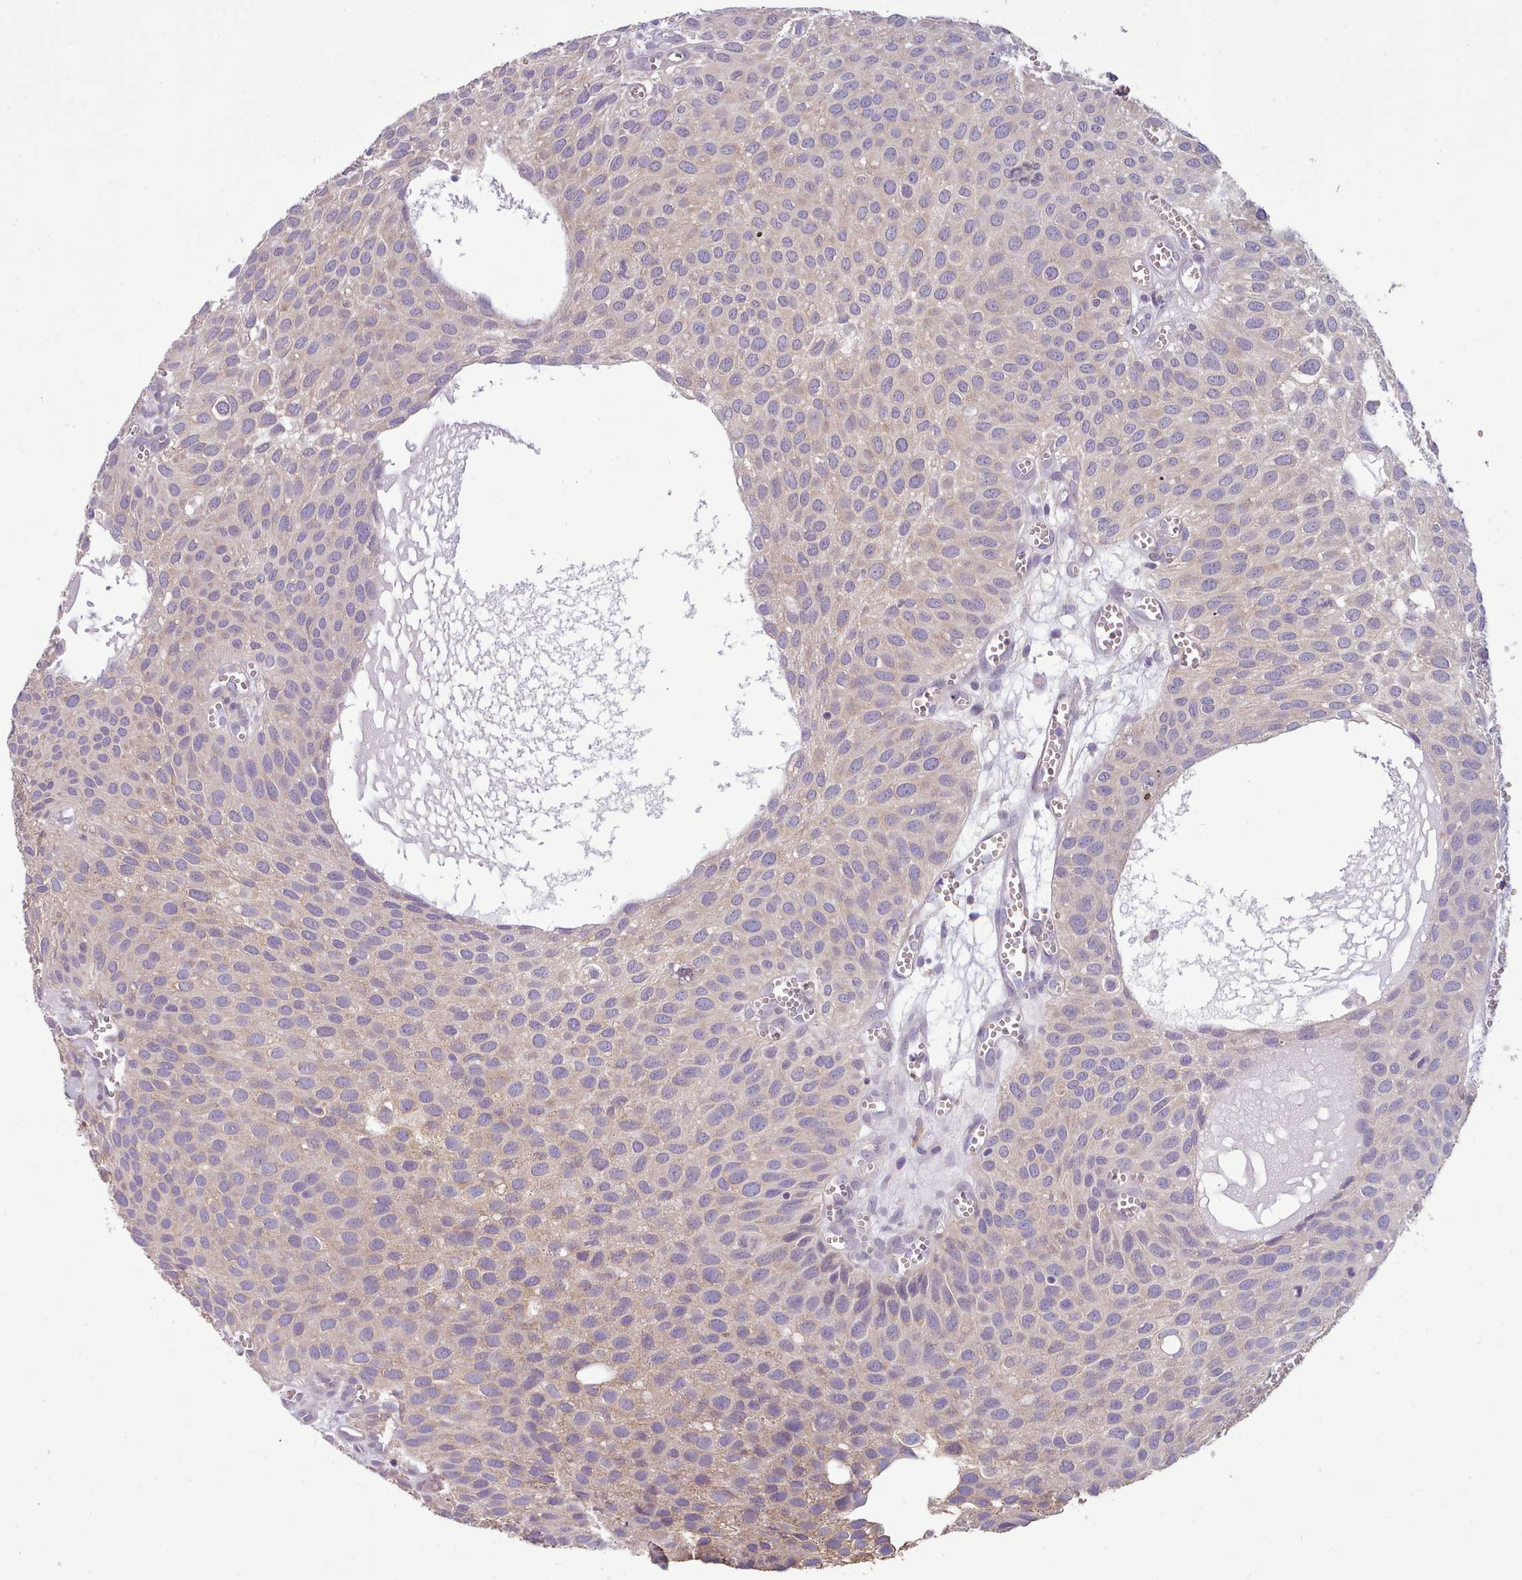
{"staining": {"intensity": "weak", "quantity": "<25%", "location": "cytoplasmic/membranous"}, "tissue": "urothelial cancer", "cell_type": "Tumor cells", "image_type": "cancer", "snomed": [{"axis": "morphology", "description": "Urothelial carcinoma, Low grade"}, {"axis": "topography", "description": "Urinary bladder"}], "caption": "IHC image of urothelial carcinoma (low-grade) stained for a protein (brown), which exhibits no positivity in tumor cells.", "gene": "DPF1", "patient": {"sex": "male", "age": 88}}